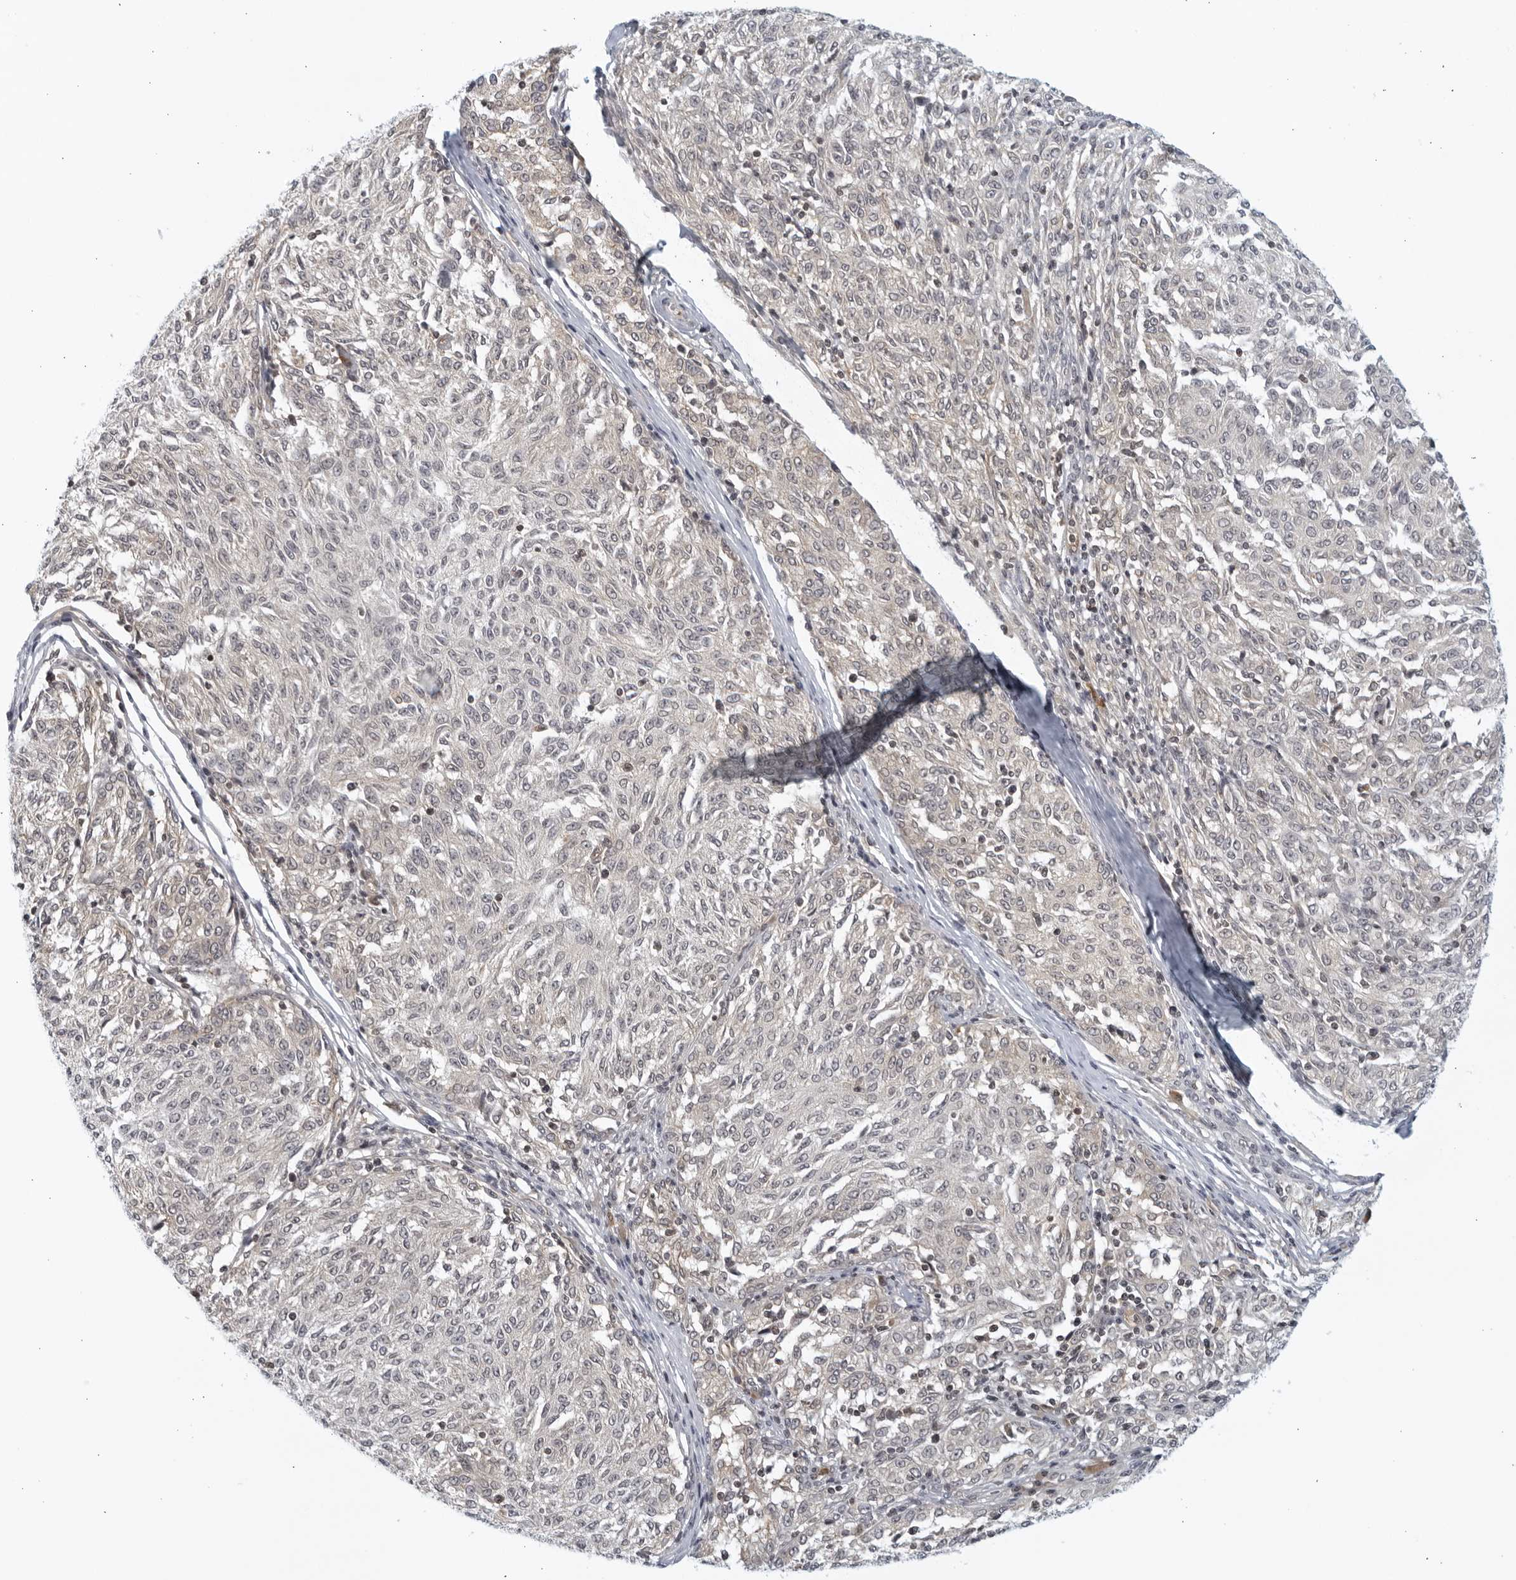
{"staining": {"intensity": "negative", "quantity": "none", "location": "none"}, "tissue": "melanoma", "cell_type": "Tumor cells", "image_type": "cancer", "snomed": [{"axis": "morphology", "description": "Malignant melanoma, NOS"}, {"axis": "topography", "description": "Skin"}], "caption": "This is an IHC histopathology image of human melanoma. There is no positivity in tumor cells.", "gene": "SERTAD4", "patient": {"sex": "female", "age": 72}}